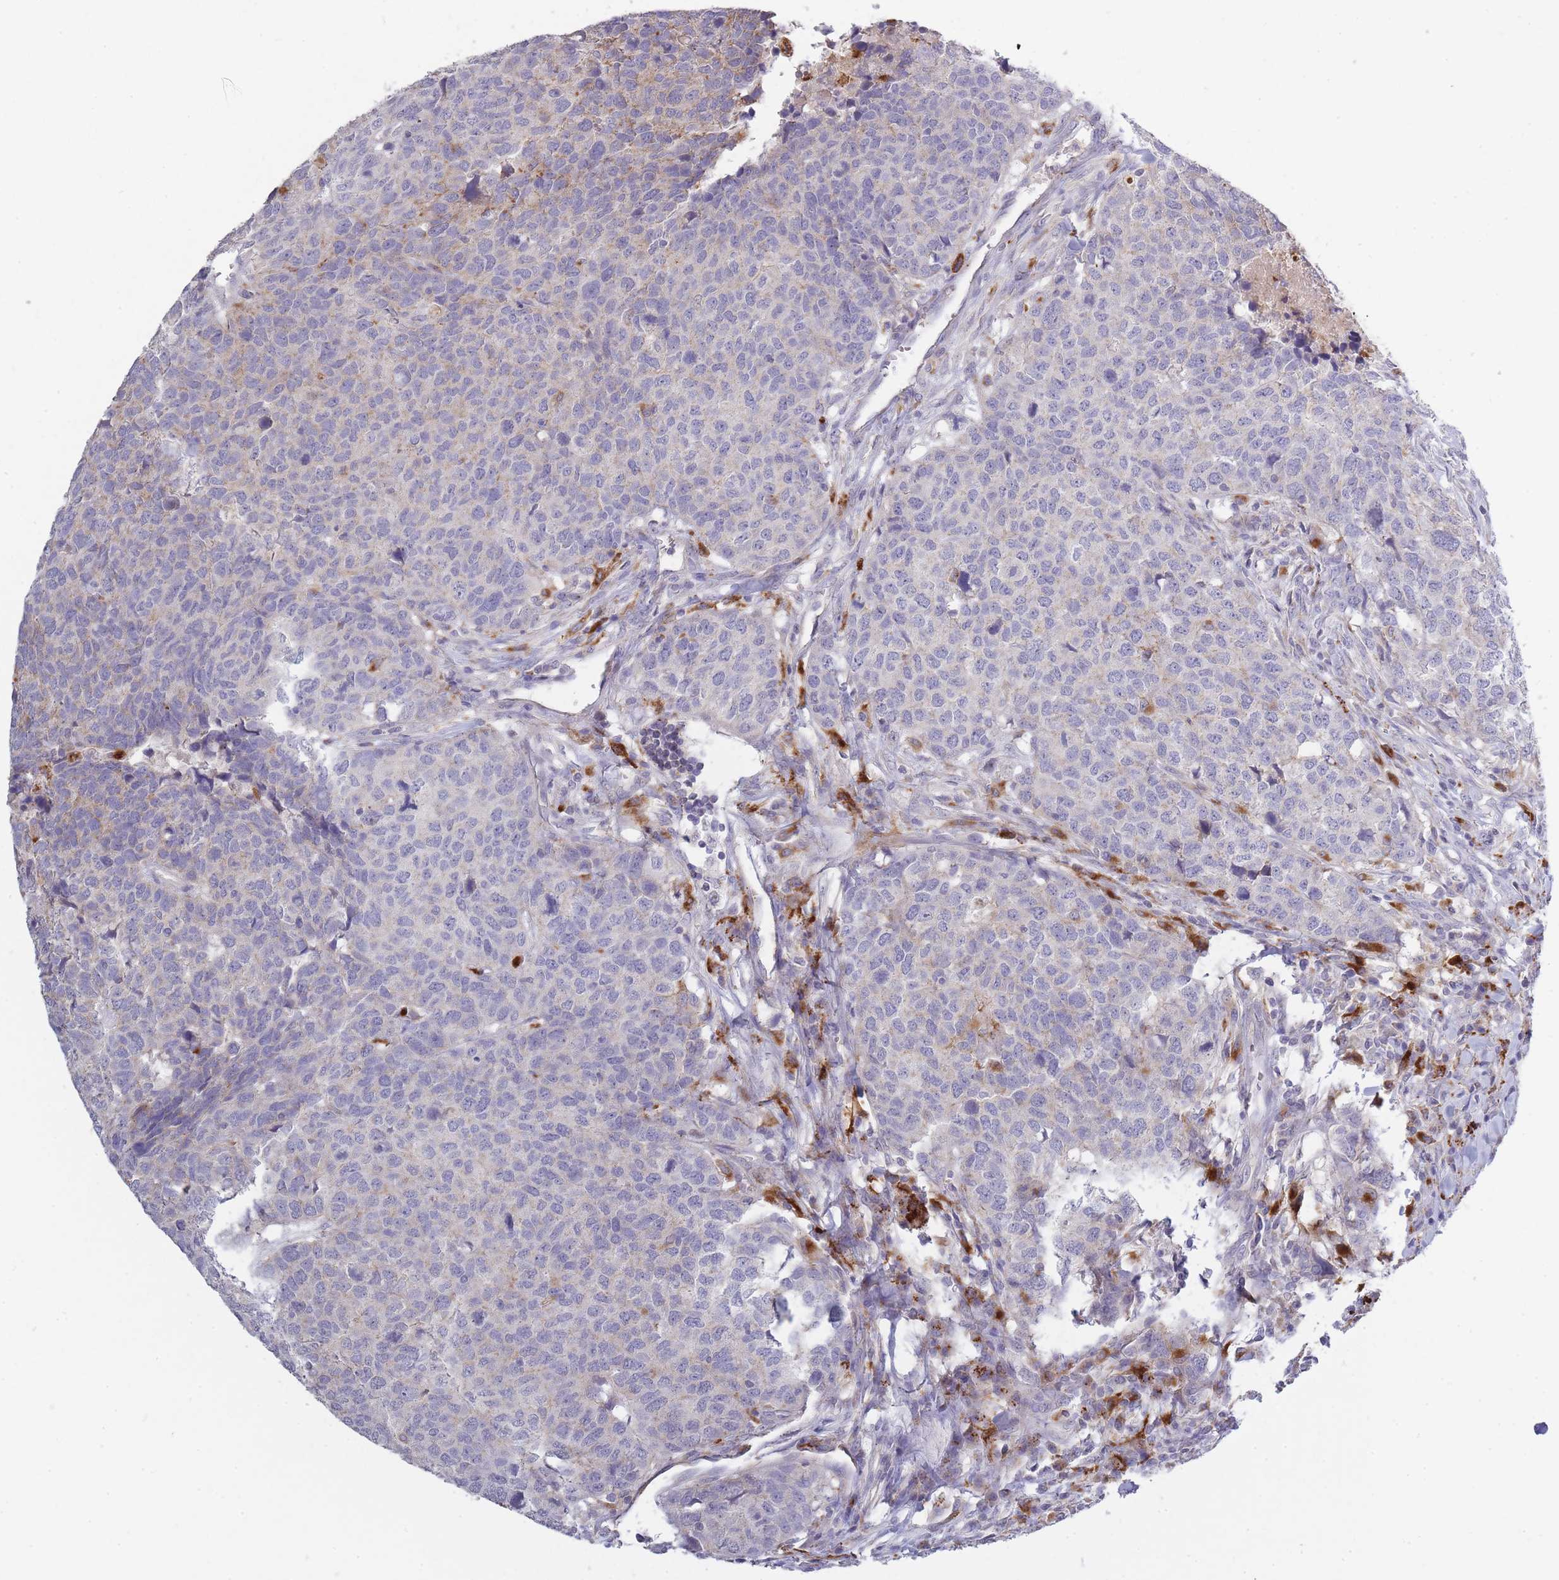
{"staining": {"intensity": "negative", "quantity": "none", "location": "none"}, "tissue": "head and neck cancer", "cell_type": "Tumor cells", "image_type": "cancer", "snomed": [{"axis": "morphology", "description": "Normal tissue, NOS"}, {"axis": "morphology", "description": "Squamous cell carcinoma, NOS"}, {"axis": "topography", "description": "Skeletal muscle"}, {"axis": "topography", "description": "Vascular tissue"}, {"axis": "topography", "description": "Peripheral nerve tissue"}, {"axis": "topography", "description": "Head-Neck"}], "caption": "The histopathology image exhibits no staining of tumor cells in head and neck squamous cell carcinoma. (DAB IHC, high magnification).", "gene": "TRIM61", "patient": {"sex": "male", "age": 66}}